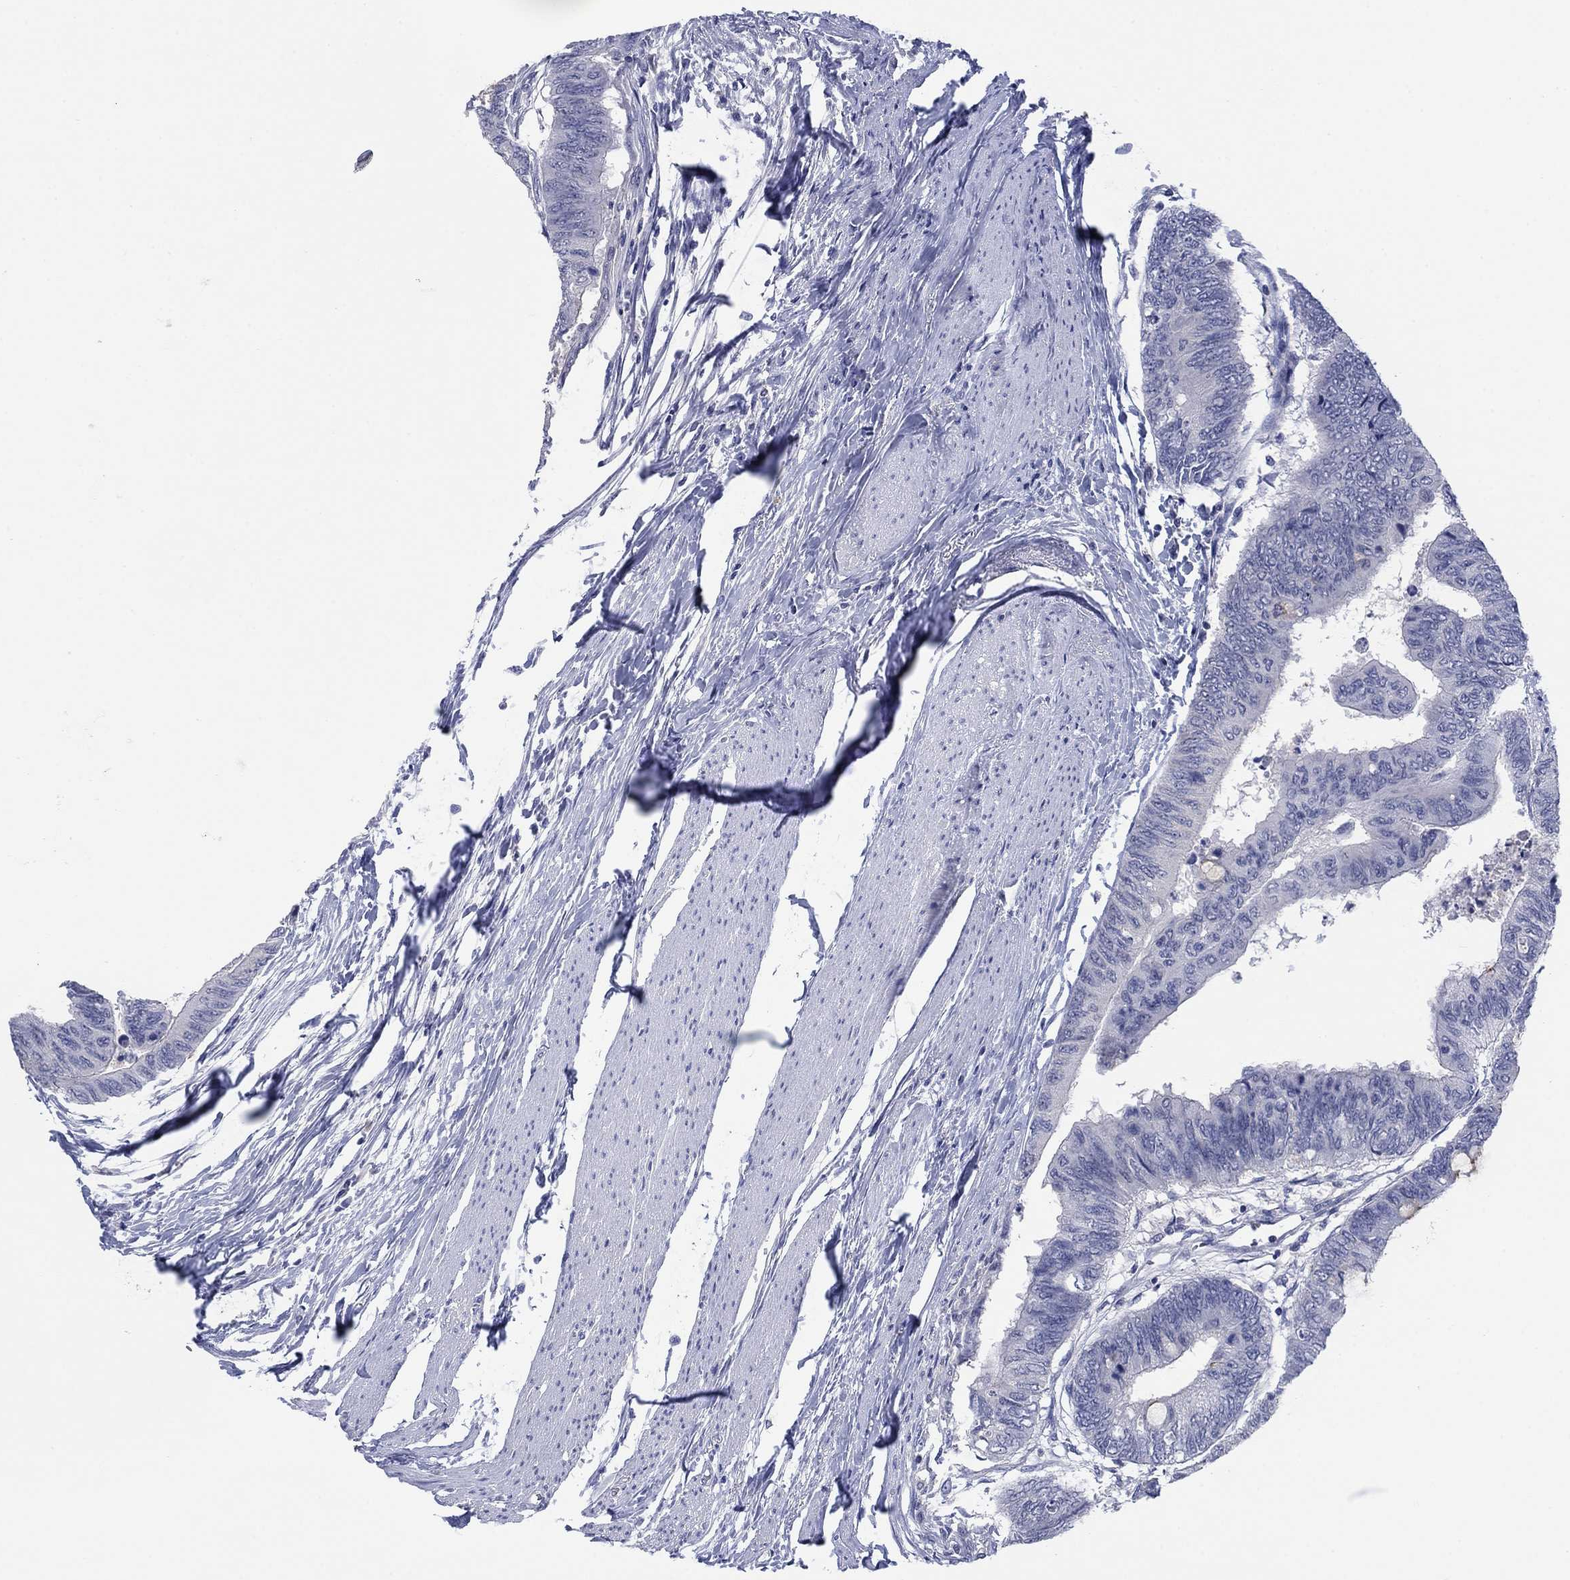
{"staining": {"intensity": "negative", "quantity": "none", "location": "none"}, "tissue": "colorectal cancer", "cell_type": "Tumor cells", "image_type": "cancer", "snomed": [{"axis": "morphology", "description": "Normal tissue, NOS"}, {"axis": "morphology", "description": "Adenocarcinoma, NOS"}, {"axis": "topography", "description": "Rectum"}, {"axis": "topography", "description": "Peripheral nerve tissue"}], "caption": "The histopathology image displays no staining of tumor cells in colorectal cancer (adenocarcinoma). (Immunohistochemistry (ihc), brightfield microscopy, high magnification).", "gene": "FER1L6", "patient": {"sex": "male", "age": 92}}